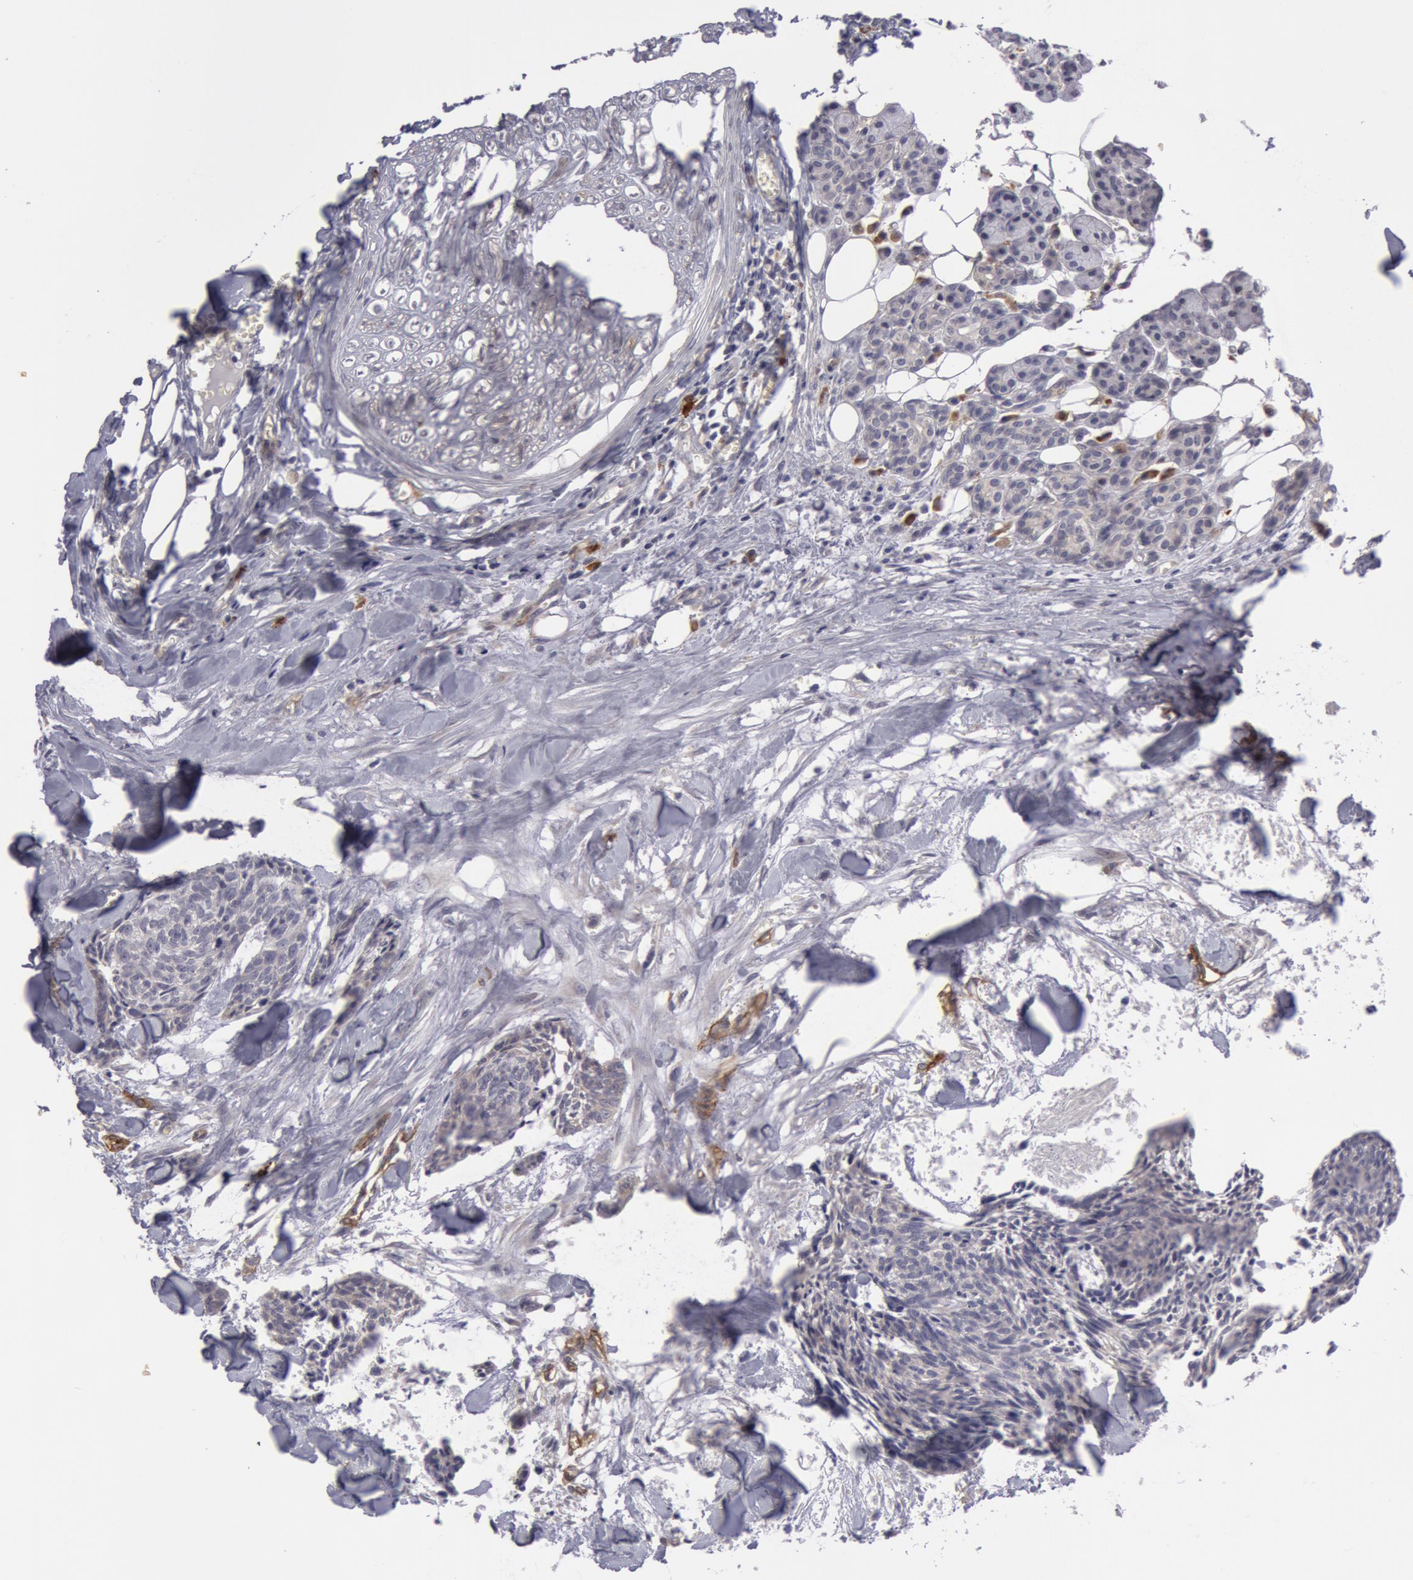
{"staining": {"intensity": "negative", "quantity": "none", "location": "none"}, "tissue": "head and neck cancer", "cell_type": "Tumor cells", "image_type": "cancer", "snomed": [{"axis": "morphology", "description": "Squamous cell carcinoma, NOS"}, {"axis": "topography", "description": "Salivary gland"}, {"axis": "topography", "description": "Head-Neck"}], "caption": "High power microscopy image of an IHC image of head and neck squamous cell carcinoma, revealing no significant positivity in tumor cells.", "gene": "IL23A", "patient": {"sex": "male", "age": 70}}